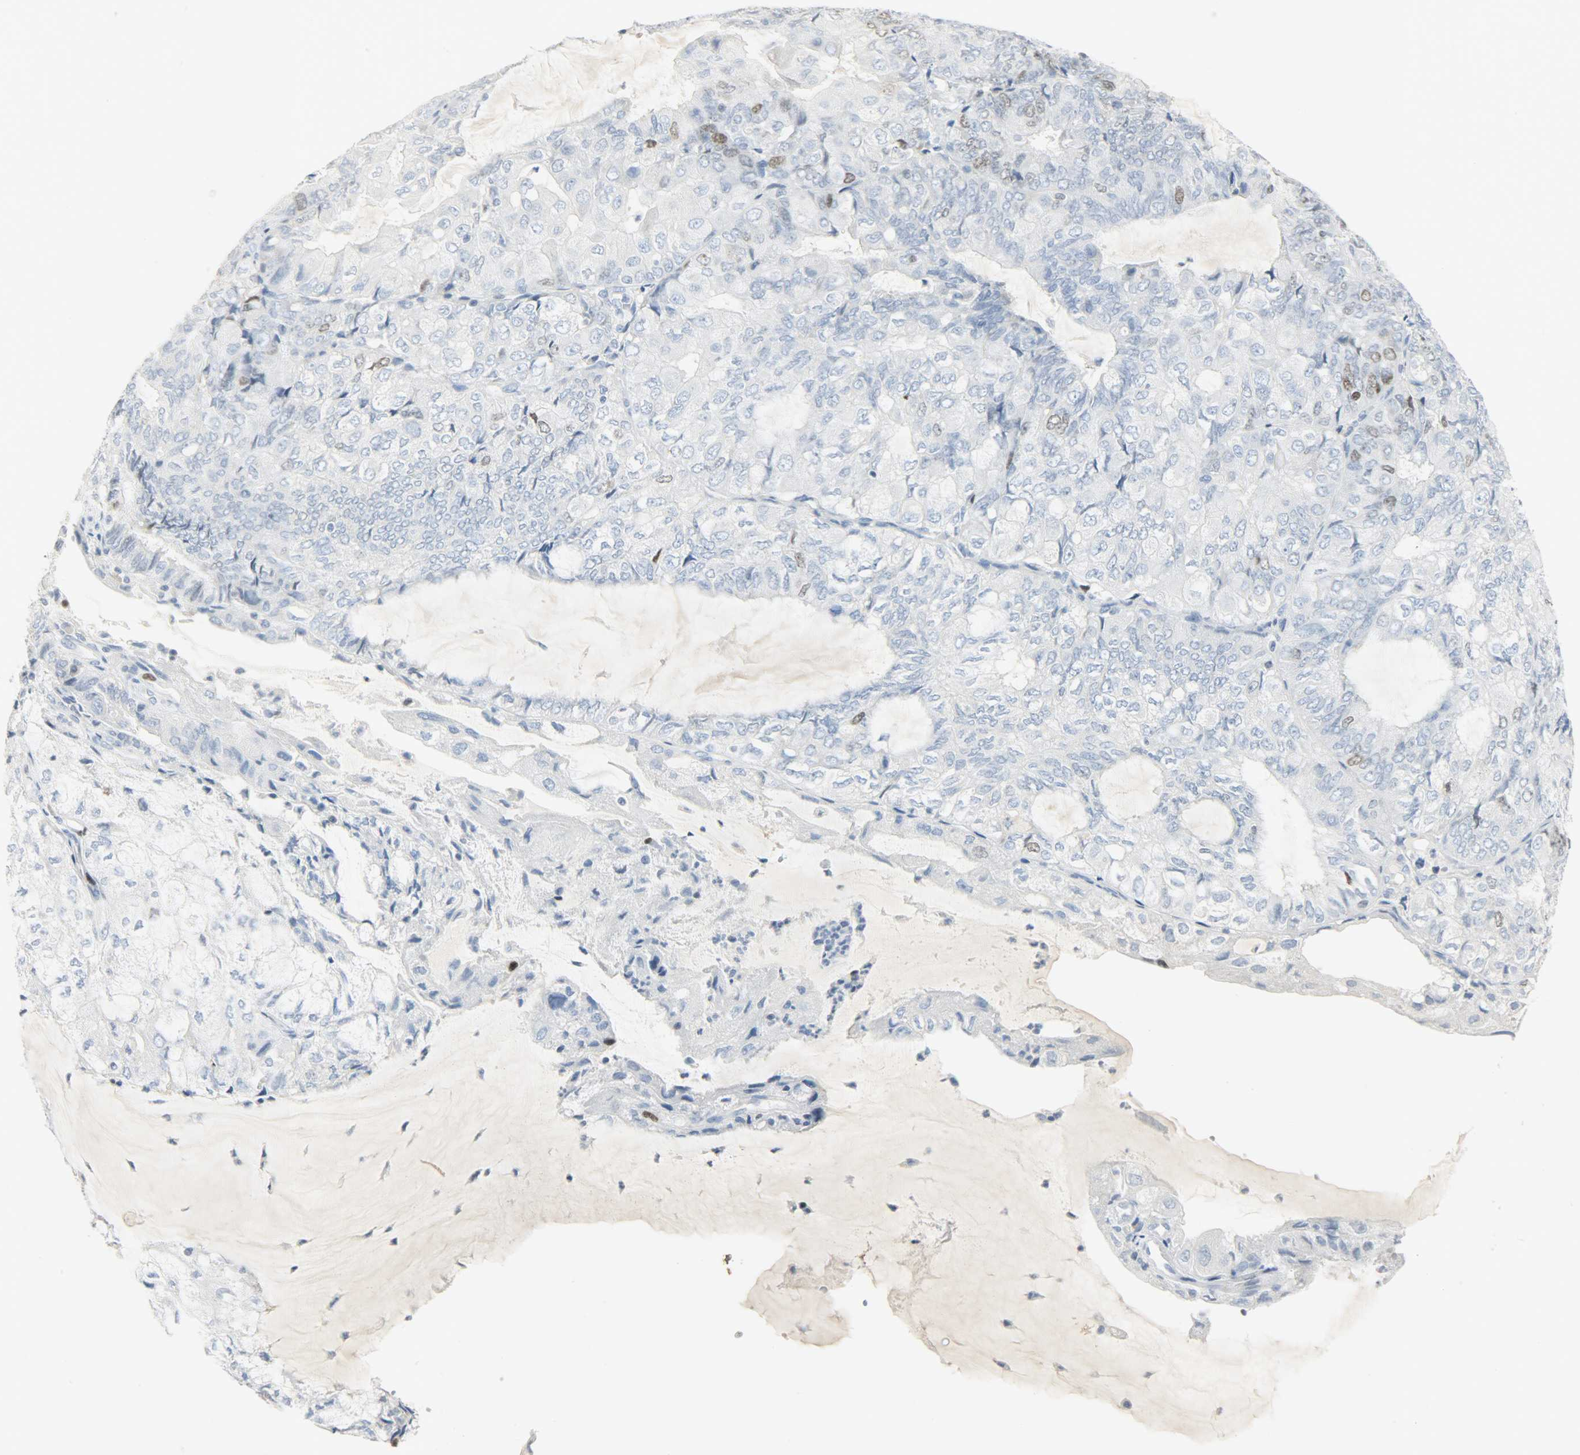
{"staining": {"intensity": "moderate", "quantity": "<25%", "location": "nuclear"}, "tissue": "endometrial cancer", "cell_type": "Tumor cells", "image_type": "cancer", "snomed": [{"axis": "morphology", "description": "Adenocarcinoma, NOS"}, {"axis": "topography", "description": "Endometrium"}], "caption": "Immunohistochemical staining of human endometrial cancer (adenocarcinoma) displays moderate nuclear protein positivity in about <25% of tumor cells.", "gene": "HELLS", "patient": {"sex": "female", "age": 81}}